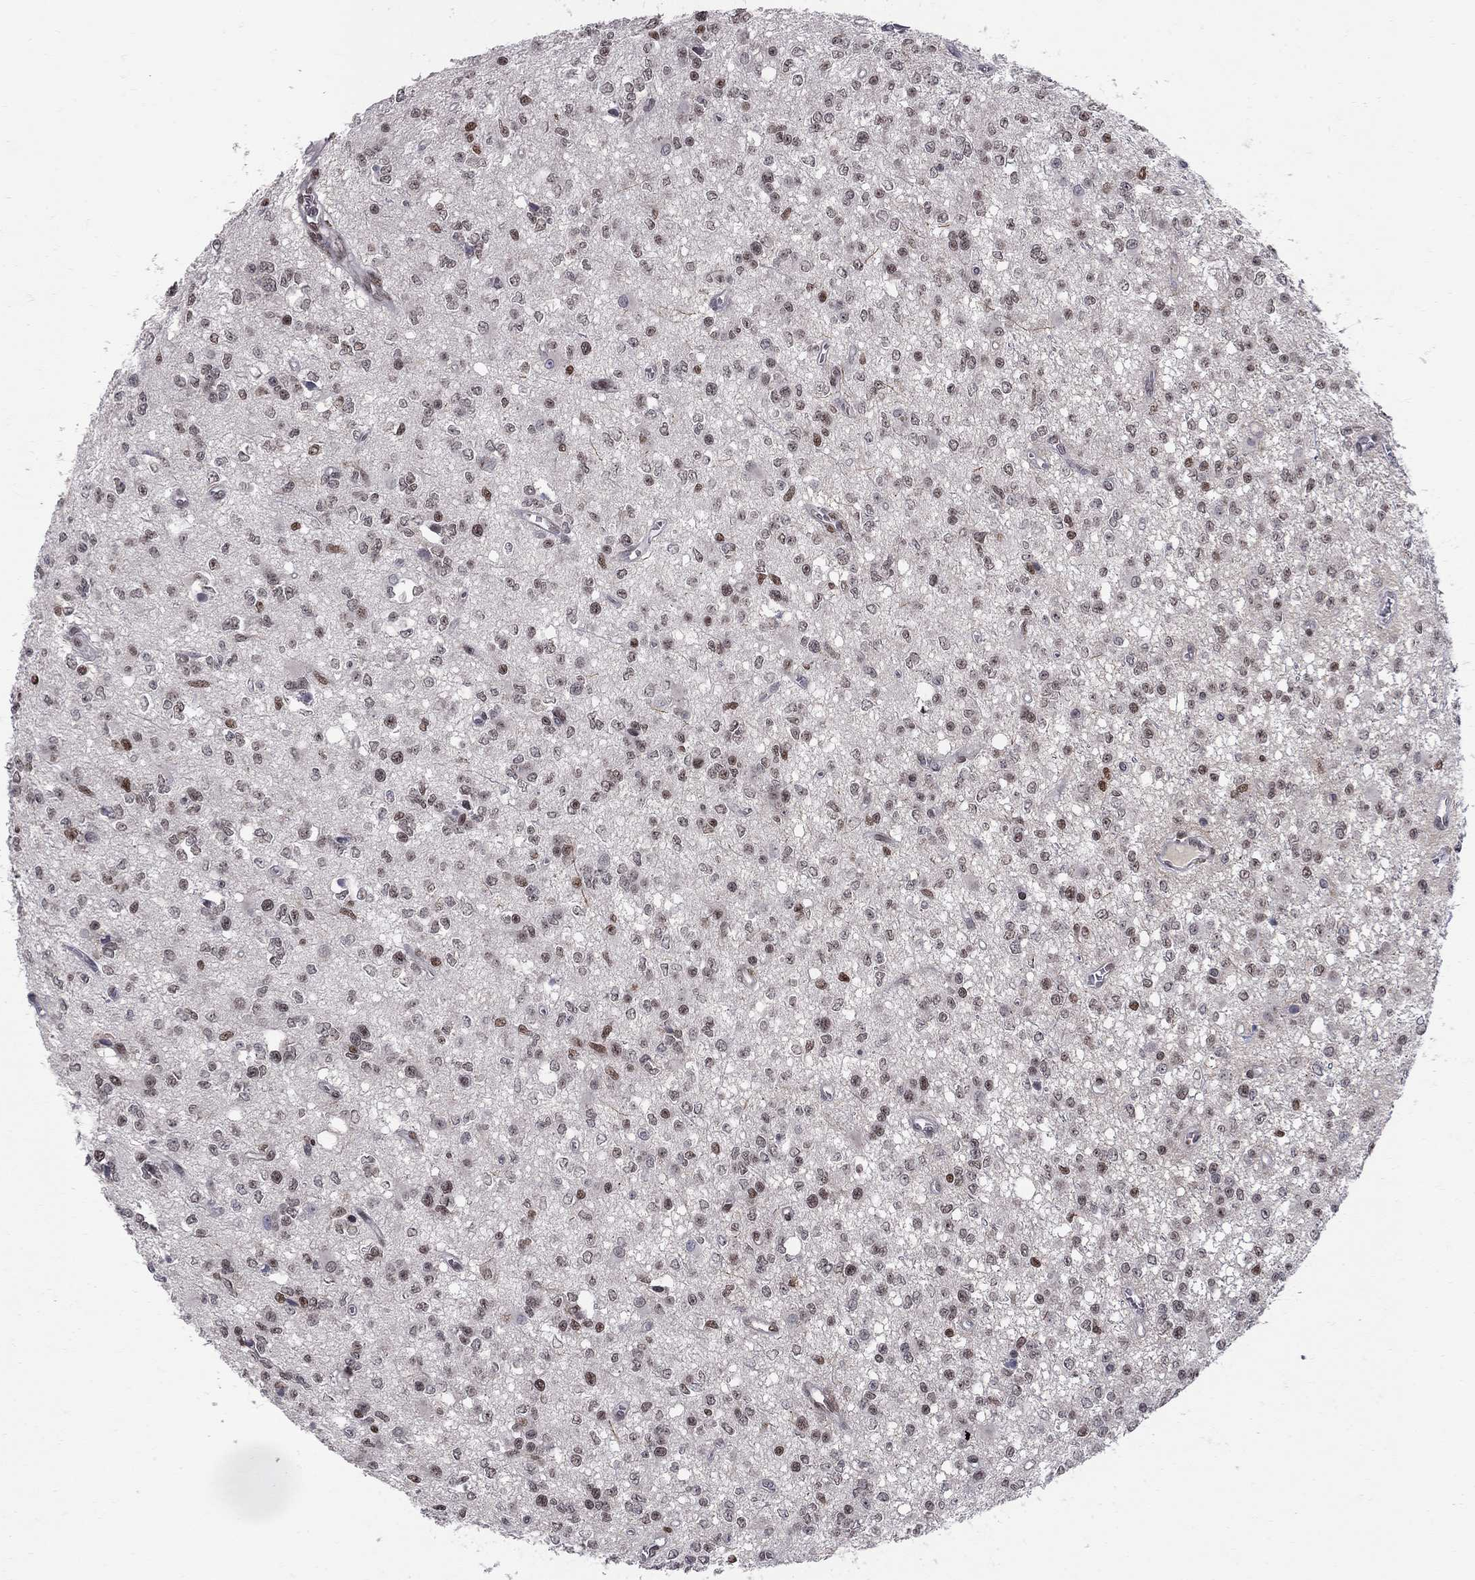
{"staining": {"intensity": "moderate", "quantity": "<25%", "location": "nuclear"}, "tissue": "glioma", "cell_type": "Tumor cells", "image_type": "cancer", "snomed": [{"axis": "morphology", "description": "Glioma, malignant, Low grade"}, {"axis": "topography", "description": "Brain"}], "caption": "A micrograph of human glioma stained for a protein displays moderate nuclear brown staining in tumor cells.", "gene": "RNASEH2C", "patient": {"sex": "female", "age": 45}}